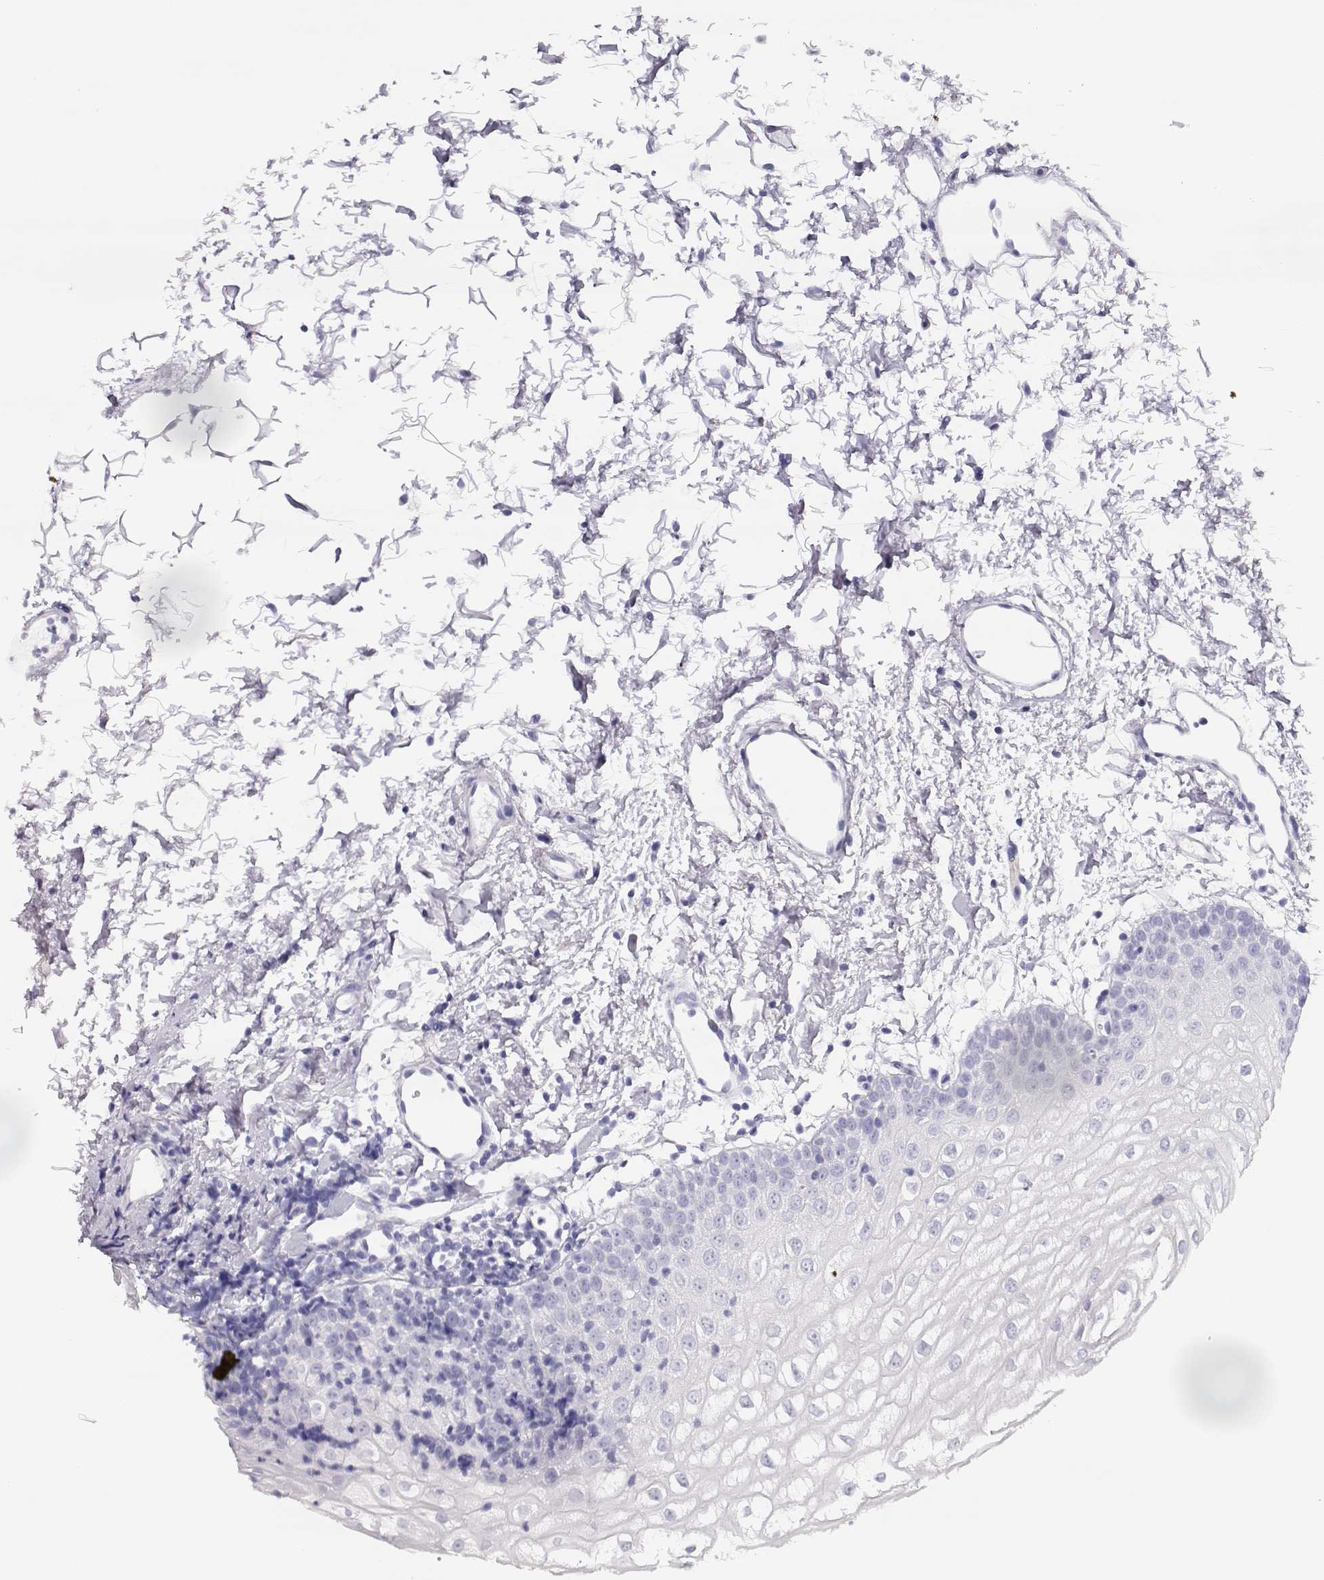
{"staining": {"intensity": "negative", "quantity": "none", "location": "none"}, "tissue": "oral mucosa", "cell_type": "Squamous epithelial cells", "image_type": "normal", "snomed": [{"axis": "morphology", "description": "Normal tissue, NOS"}, {"axis": "topography", "description": "Oral tissue"}], "caption": "DAB immunohistochemical staining of normal oral mucosa reveals no significant positivity in squamous epithelial cells. The staining was performed using DAB (3,3'-diaminobenzidine) to visualize the protein expression in brown, while the nuclei were stained in blue with hematoxylin (Magnification: 20x).", "gene": "MAGEC1", "patient": {"sex": "male", "age": 72}}